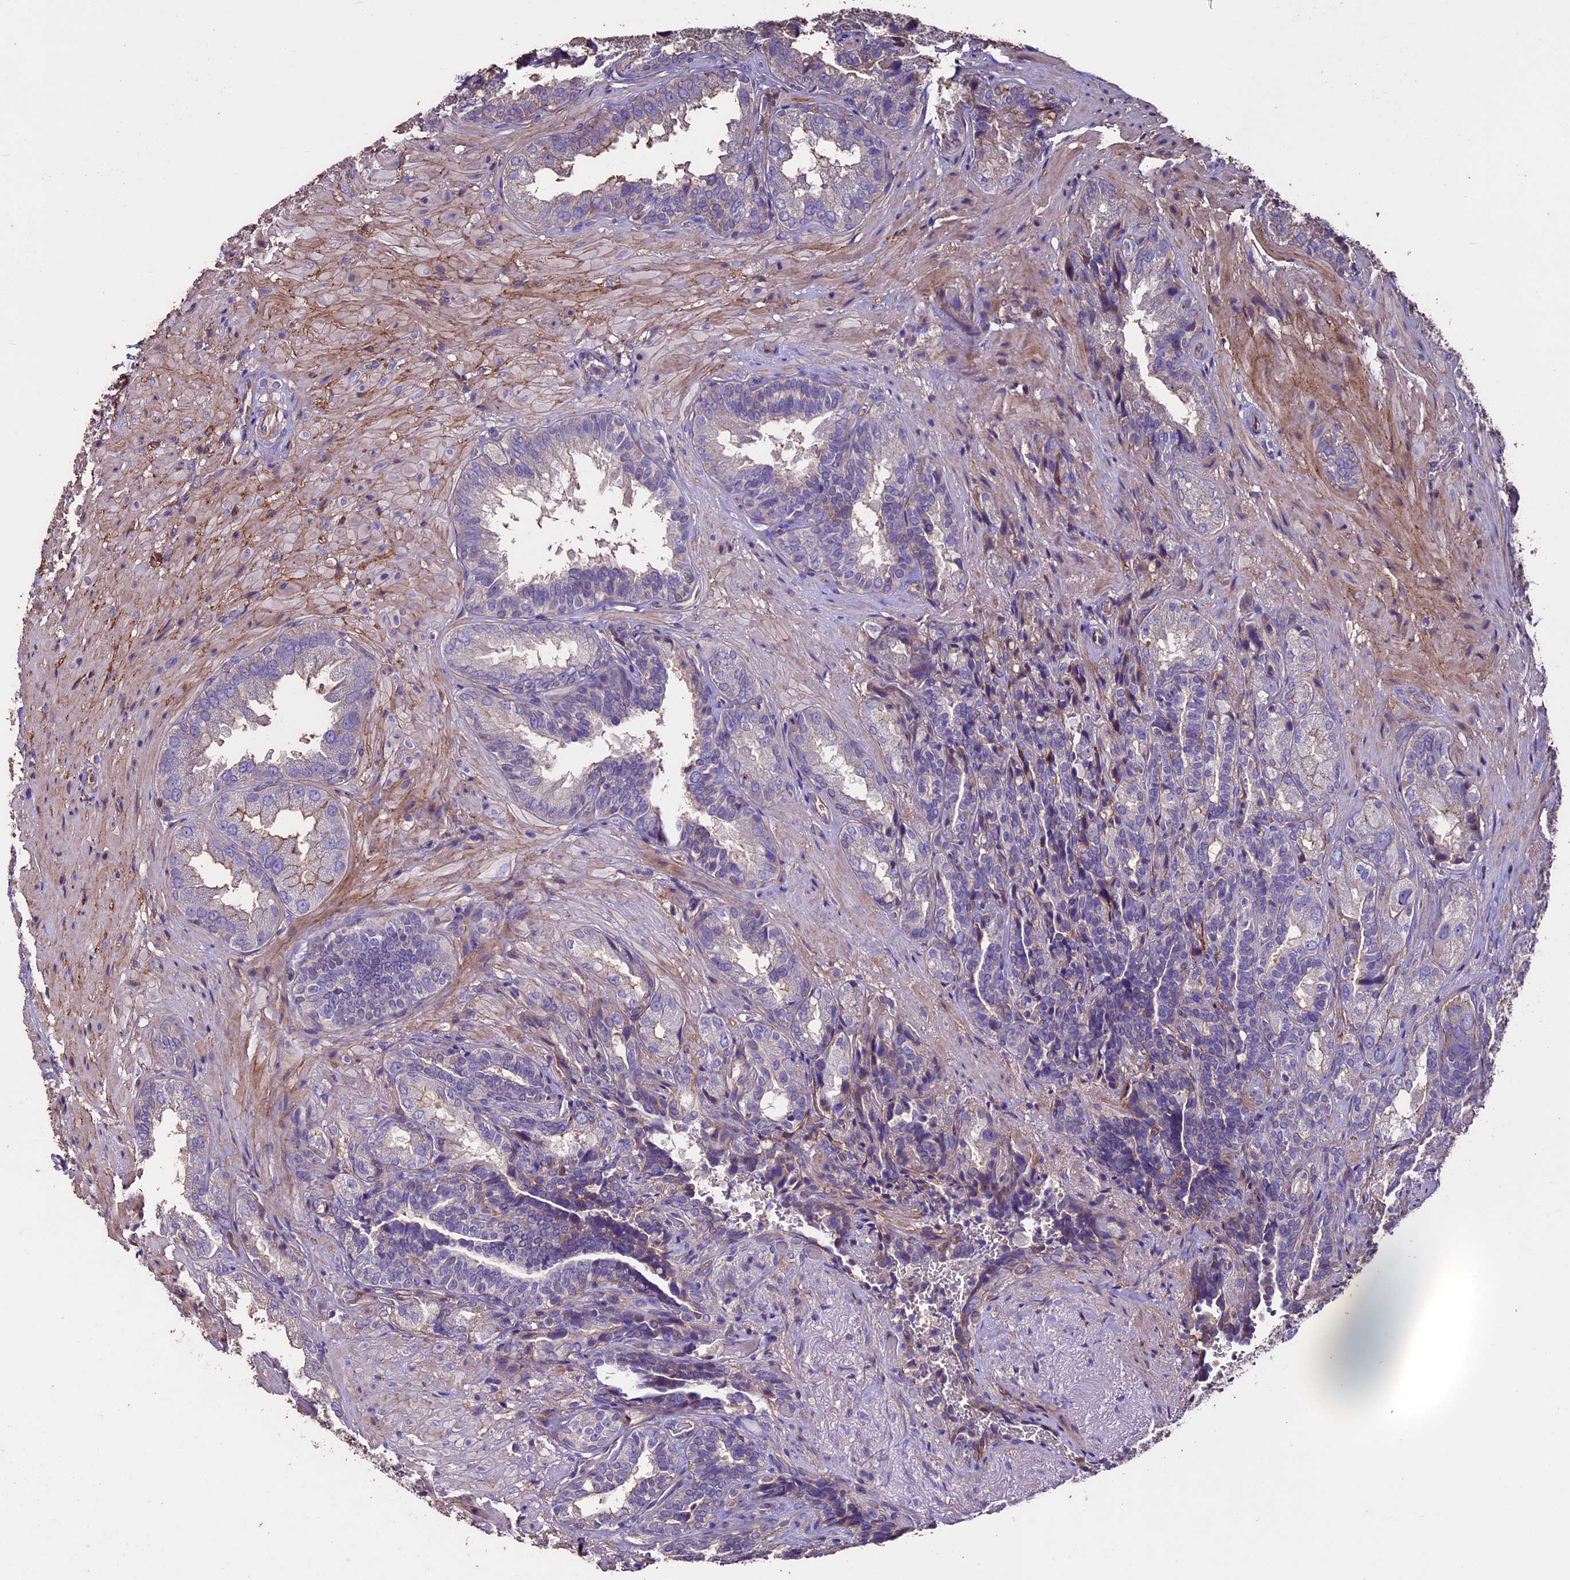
{"staining": {"intensity": "weak", "quantity": "<25%", "location": "cytoplasmic/membranous"}, "tissue": "seminal vesicle", "cell_type": "Glandular cells", "image_type": "normal", "snomed": [{"axis": "morphology", "description": "Normal tissue, NOS"}, {"axis": "topography", "description": "Seminal veicle"}, {"axis": "topography", "description": "Peripheral nerve tissue"}], "caption": "High magnification brightfield microscopy of normal seminal vesicle stained with DAB (brown) and counterstained with hematoxylin (blue): glandular cells show no significant staining. (DAB immunohistochemistry, high magnification).", "gene": "USB1", "patient": {"sex": "male", "age": 63}}